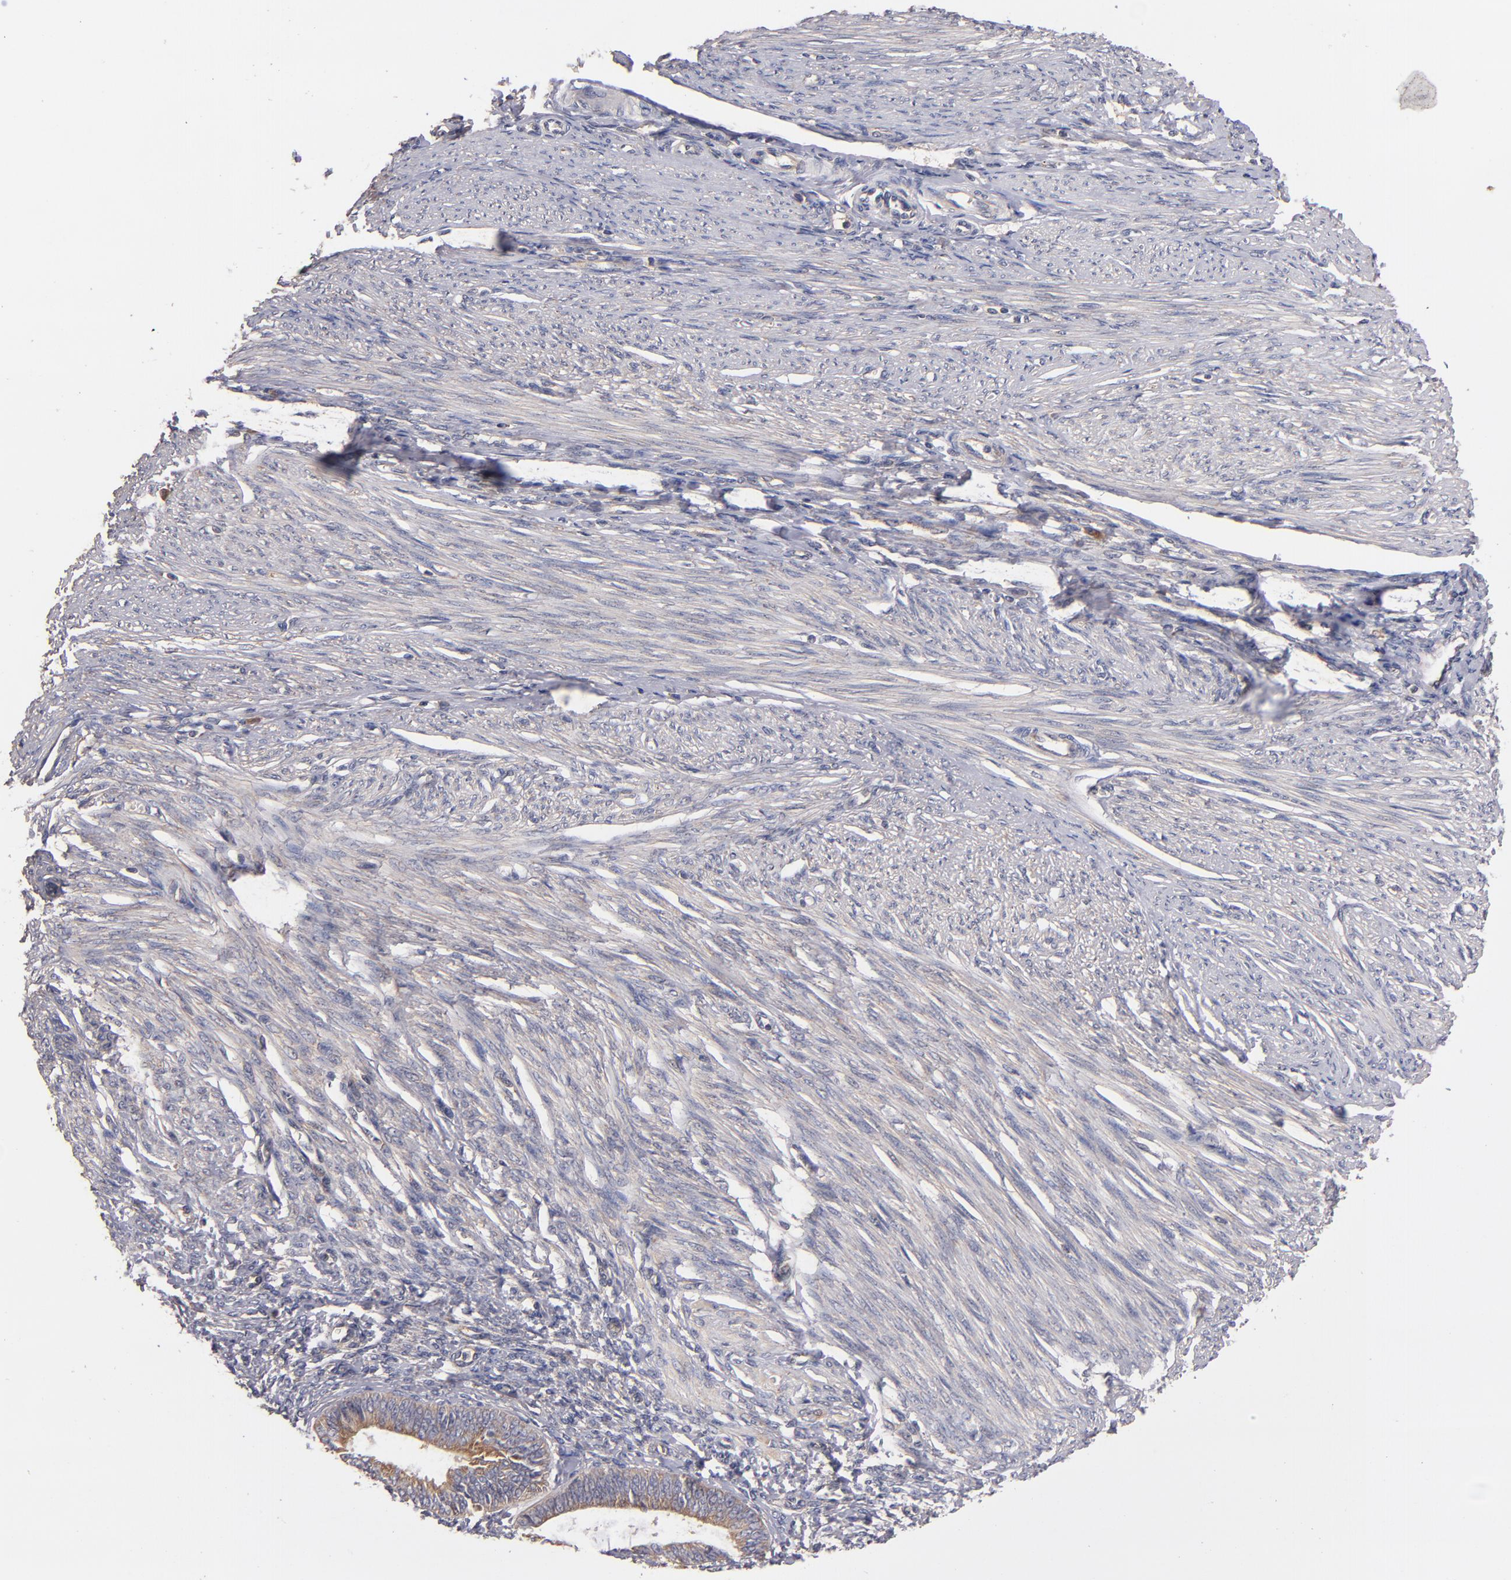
{"staining": {"intensity": "weak", "quantity": "25%-75%", "location": "cytoplasmic/membranous"}, "tissue": "endometrial cancer", "cell_type": "Tumor cells", "image_type": "cancer", "snomed": [{"axis": "morphology", "description": "Adenocarcinoma, NOS"}, {"axis": "topography", "description": "Endometrium"}], "caption": "Protein staining demonstrates weak cytoplasmic/membranous expression in approximately 25%-75% of tumor cells in endometrial cancer (adenocarcinoma).", "gene": "UPF3B", "patient": {"sex": "female", "age": 63}}